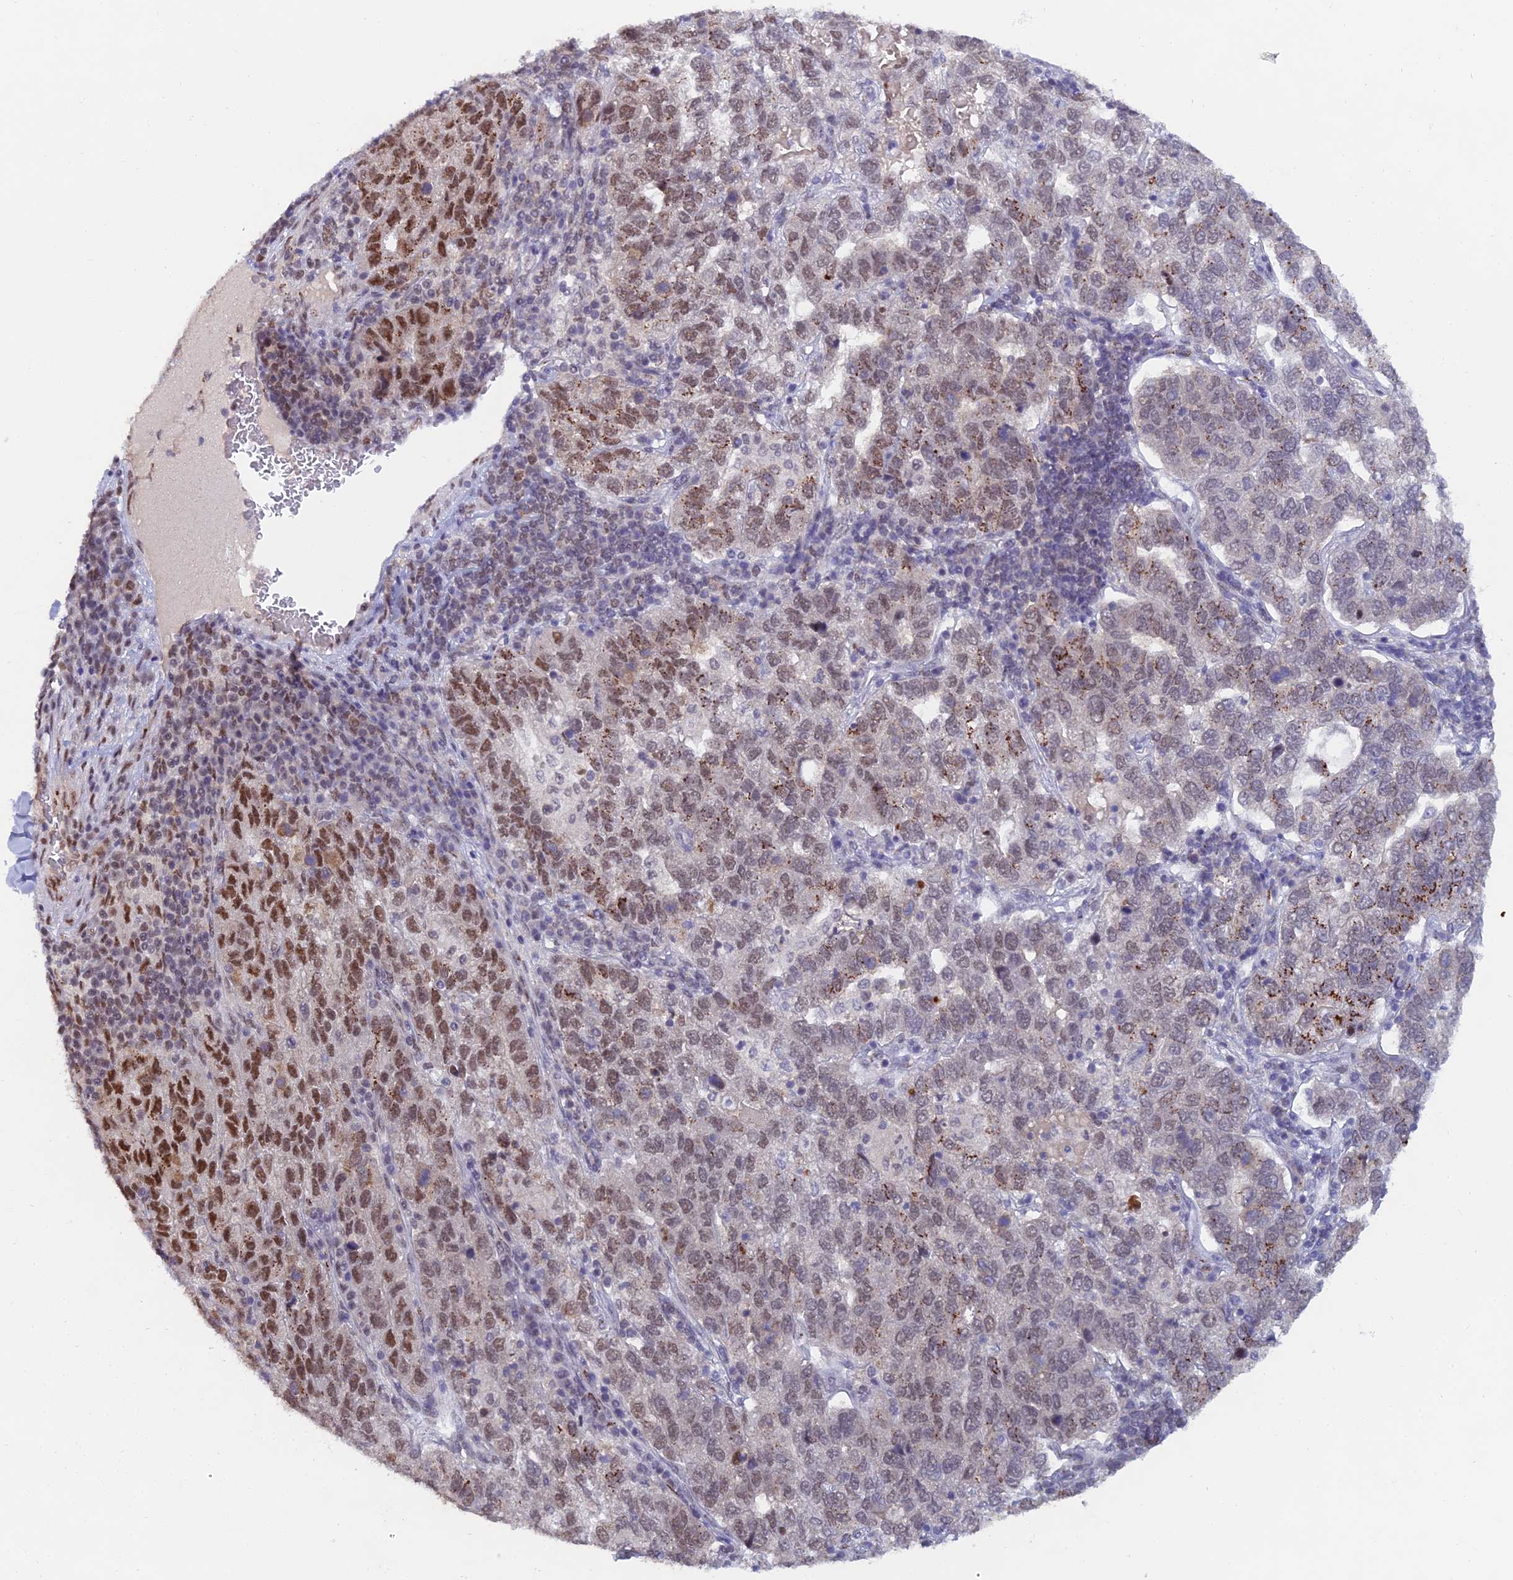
{"staining": {"intensity": "strong", "quantity": "25%-75%", "location": "cytoplasmic/membranous,nuclear"}, "tissue": "pancreatic cancer", "cell_type": "Tumor cells", "image_type": "cancer", "snomed": [{"axis": "morphology", "description": "Adenocarcinoma, NOS"}, {"axis": "topography", "description": "Pancreas"}], "caption": "Strong cytoplasmic/membranous and nuclear expression is identified in approximately 25%-75% of tumor cells in pancreatic cancer (adenocarcinoma).", "gene": "THOC3", "patient": {"sex": "female", "age": 61}}